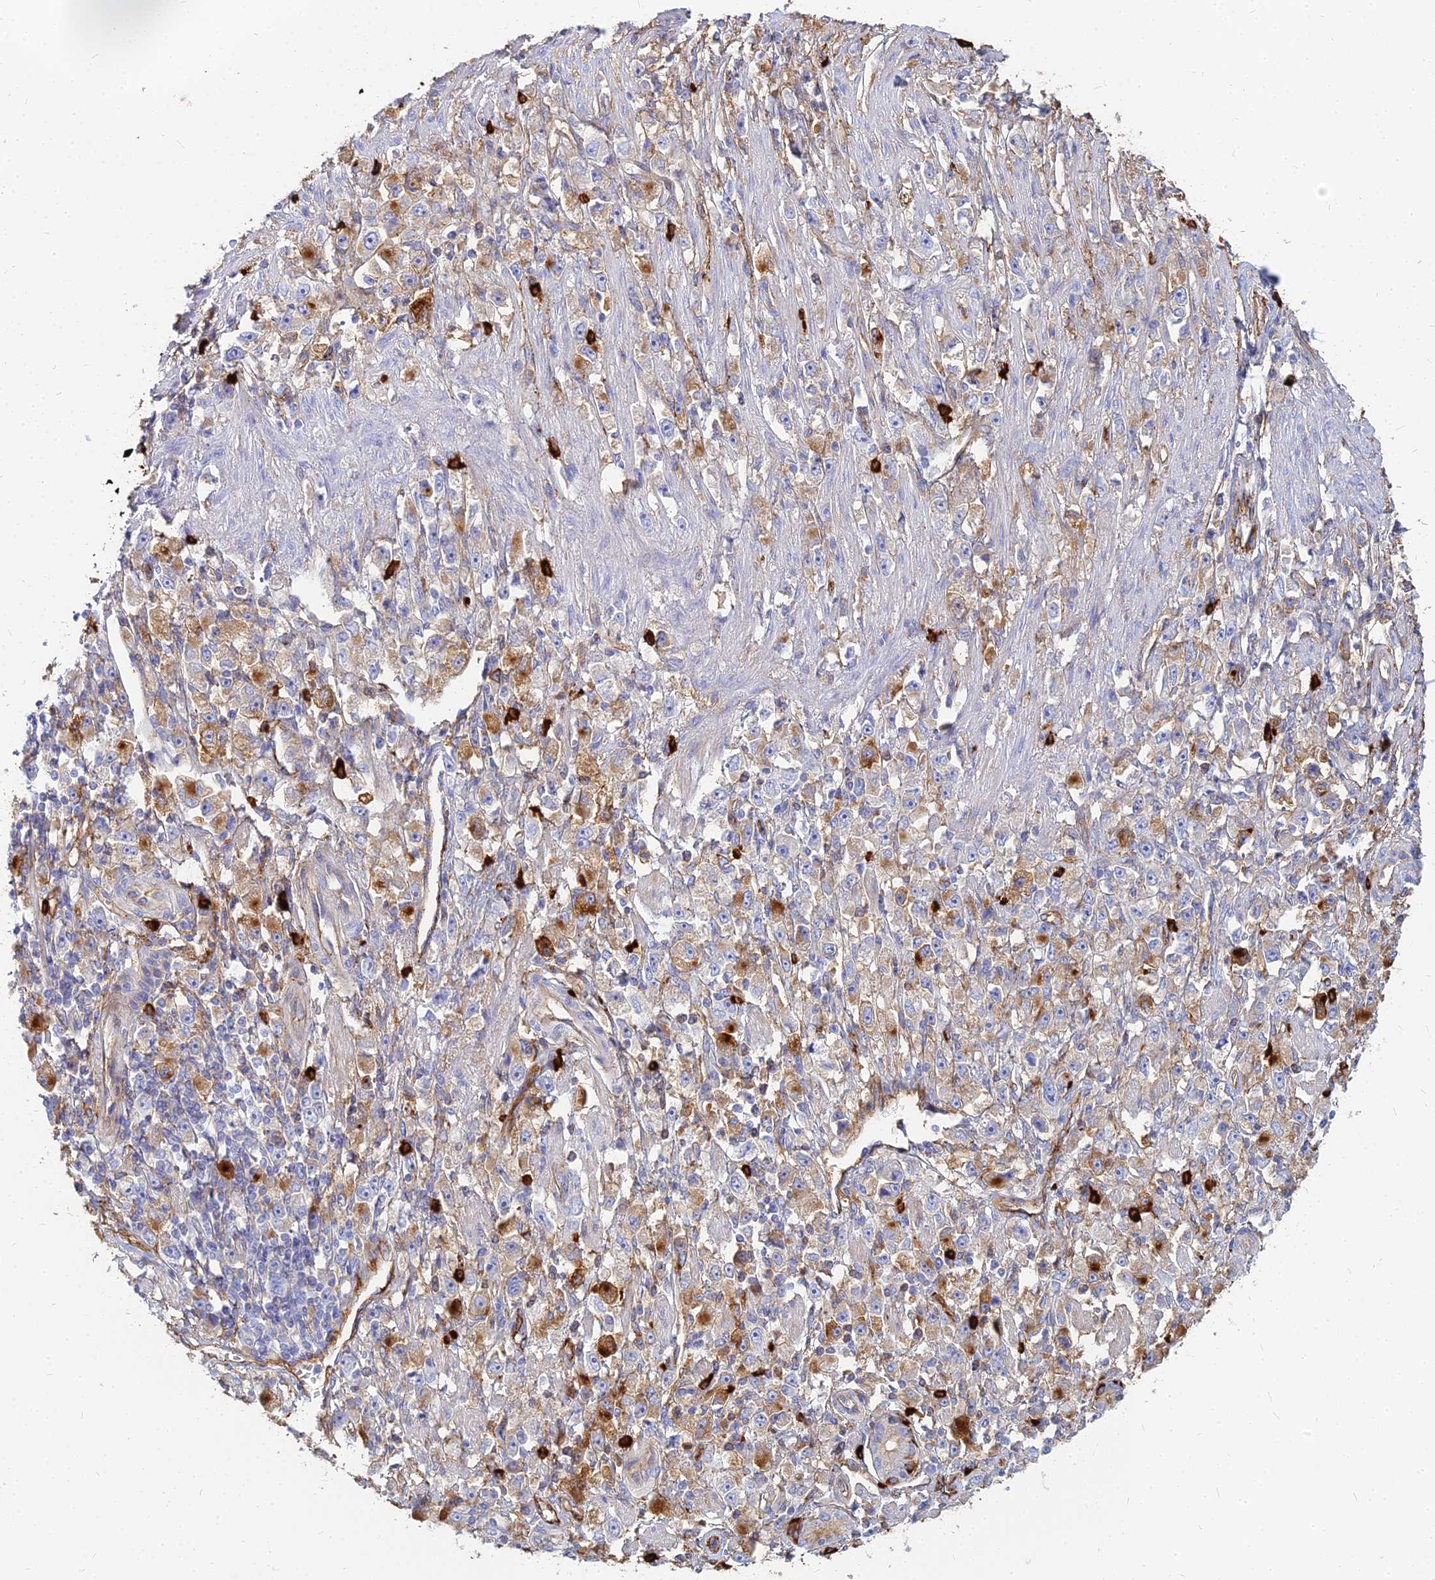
{"staining": {"intensity": "moderate", "quantity": ">75%", "location": "cytoplasmic/membranous"}, "tissue": "stomach cancer", "cell_type": "Tumor cells", "image_type": "cancer", "snomed": [{"axis": "morphology", "description": "Adenocarcinoma, NOS"}, {"axis": "topography", "description": "Stomach"}], "caption": "Protein expression analysis of stomach cancer (adenocarcinoma) demonstrates moderate cytoplasmic/membranous expression in about >75% of tumor cells. (Stains: DAB in brown, nuclei in blue, Microscopy: brightfield microscopy at high magnification).", "gene": "VAT1", "patient": {"sex": "female", "age": 59}}